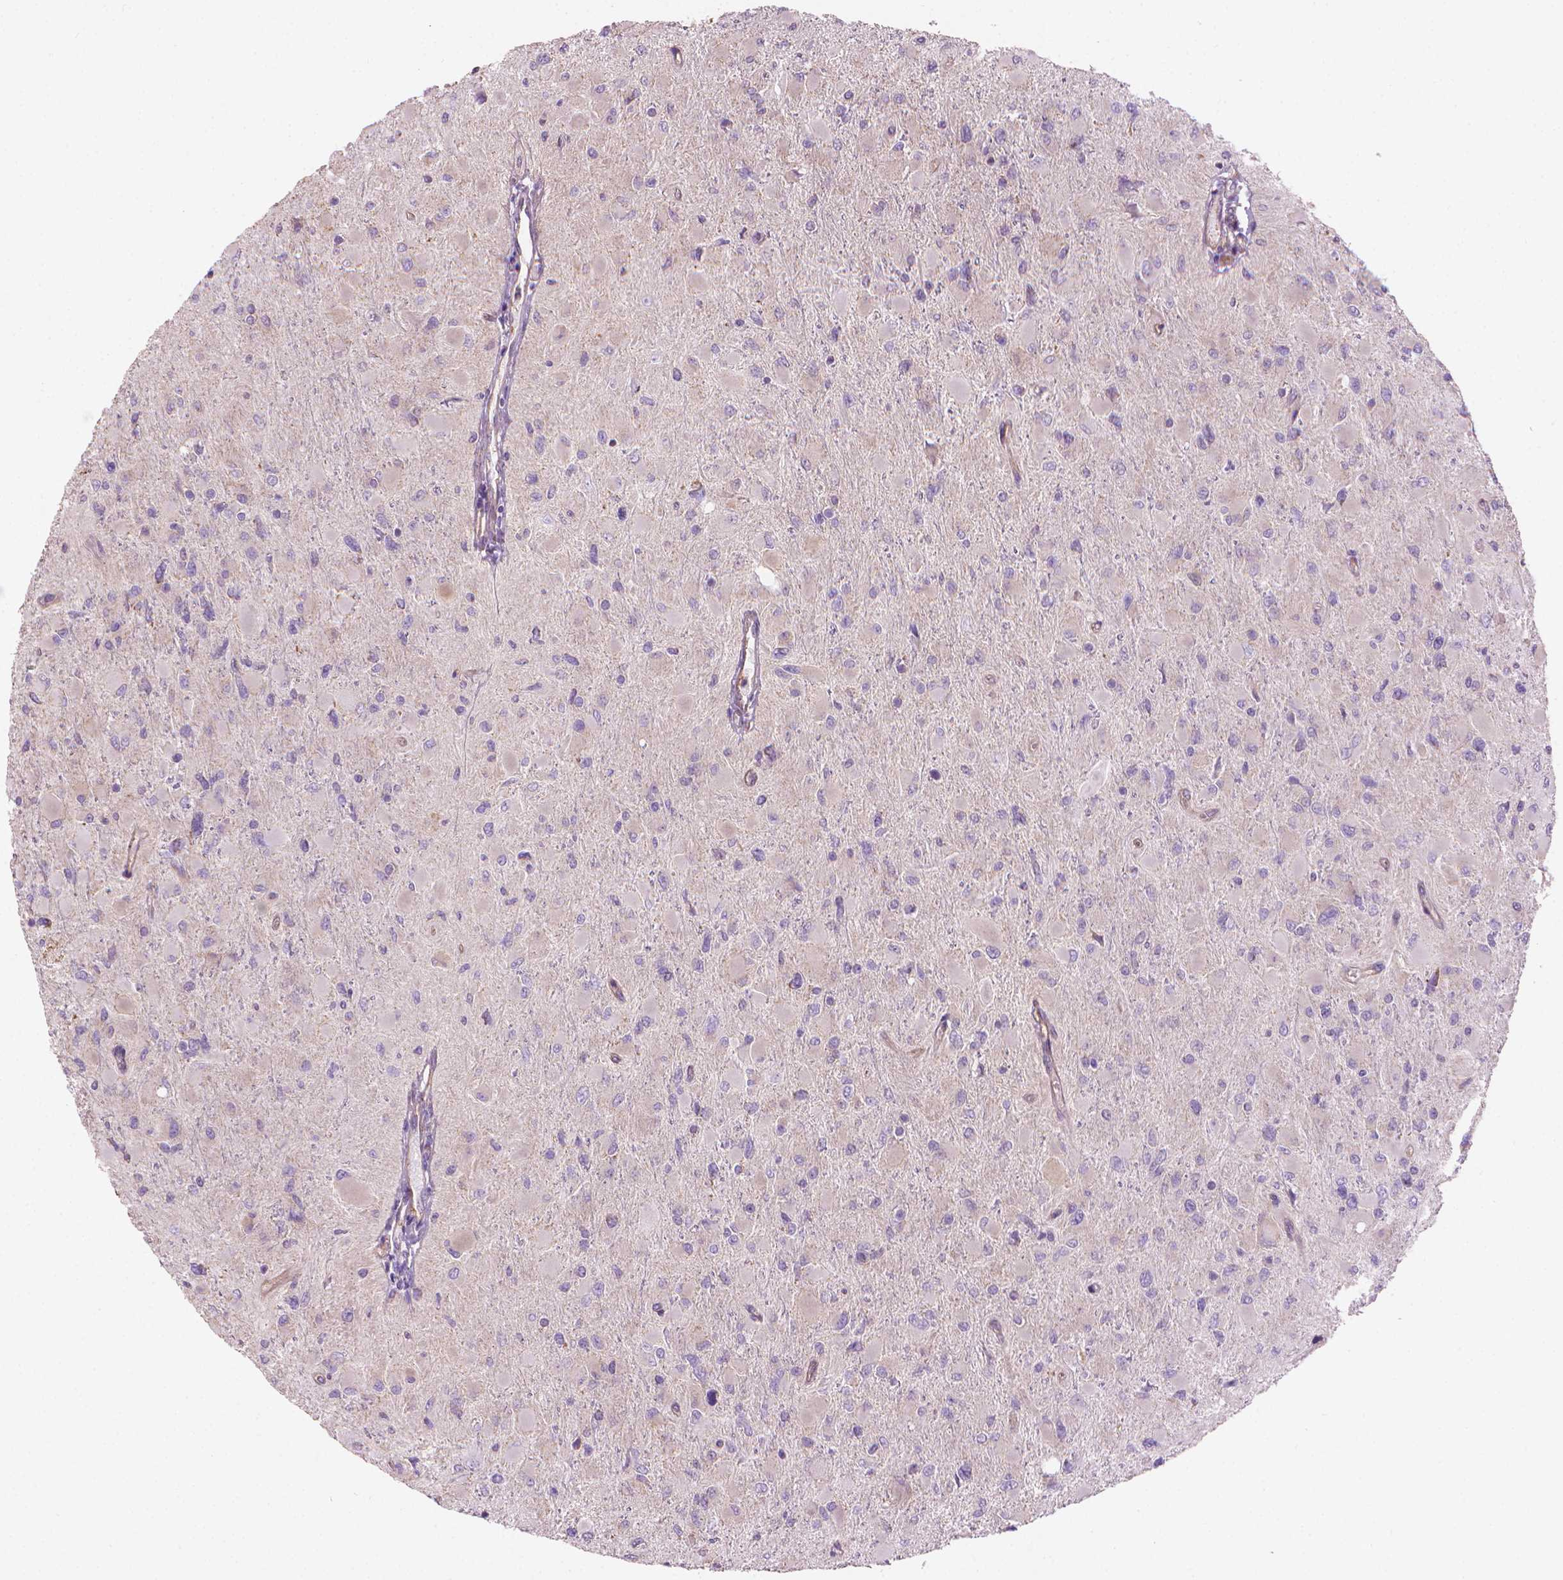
{"staining": {"intensity": "negative", "quantity": "none", "location": "none"}, "tissue": "glioma", "cell_type": "Tumor cells", "image_type": "cancer", "snomed": [{"axis": "morphology", "description": "Glioma, malignant, High grade"}, {"axis": "topography", "description": "Cerebral cortex"}], "caption": "Immunohistochemical staining of glioma reveals no significant positivity in tumor cells.", "gene": "TTC29", "patient": {"sex": "female", "age": 36}}